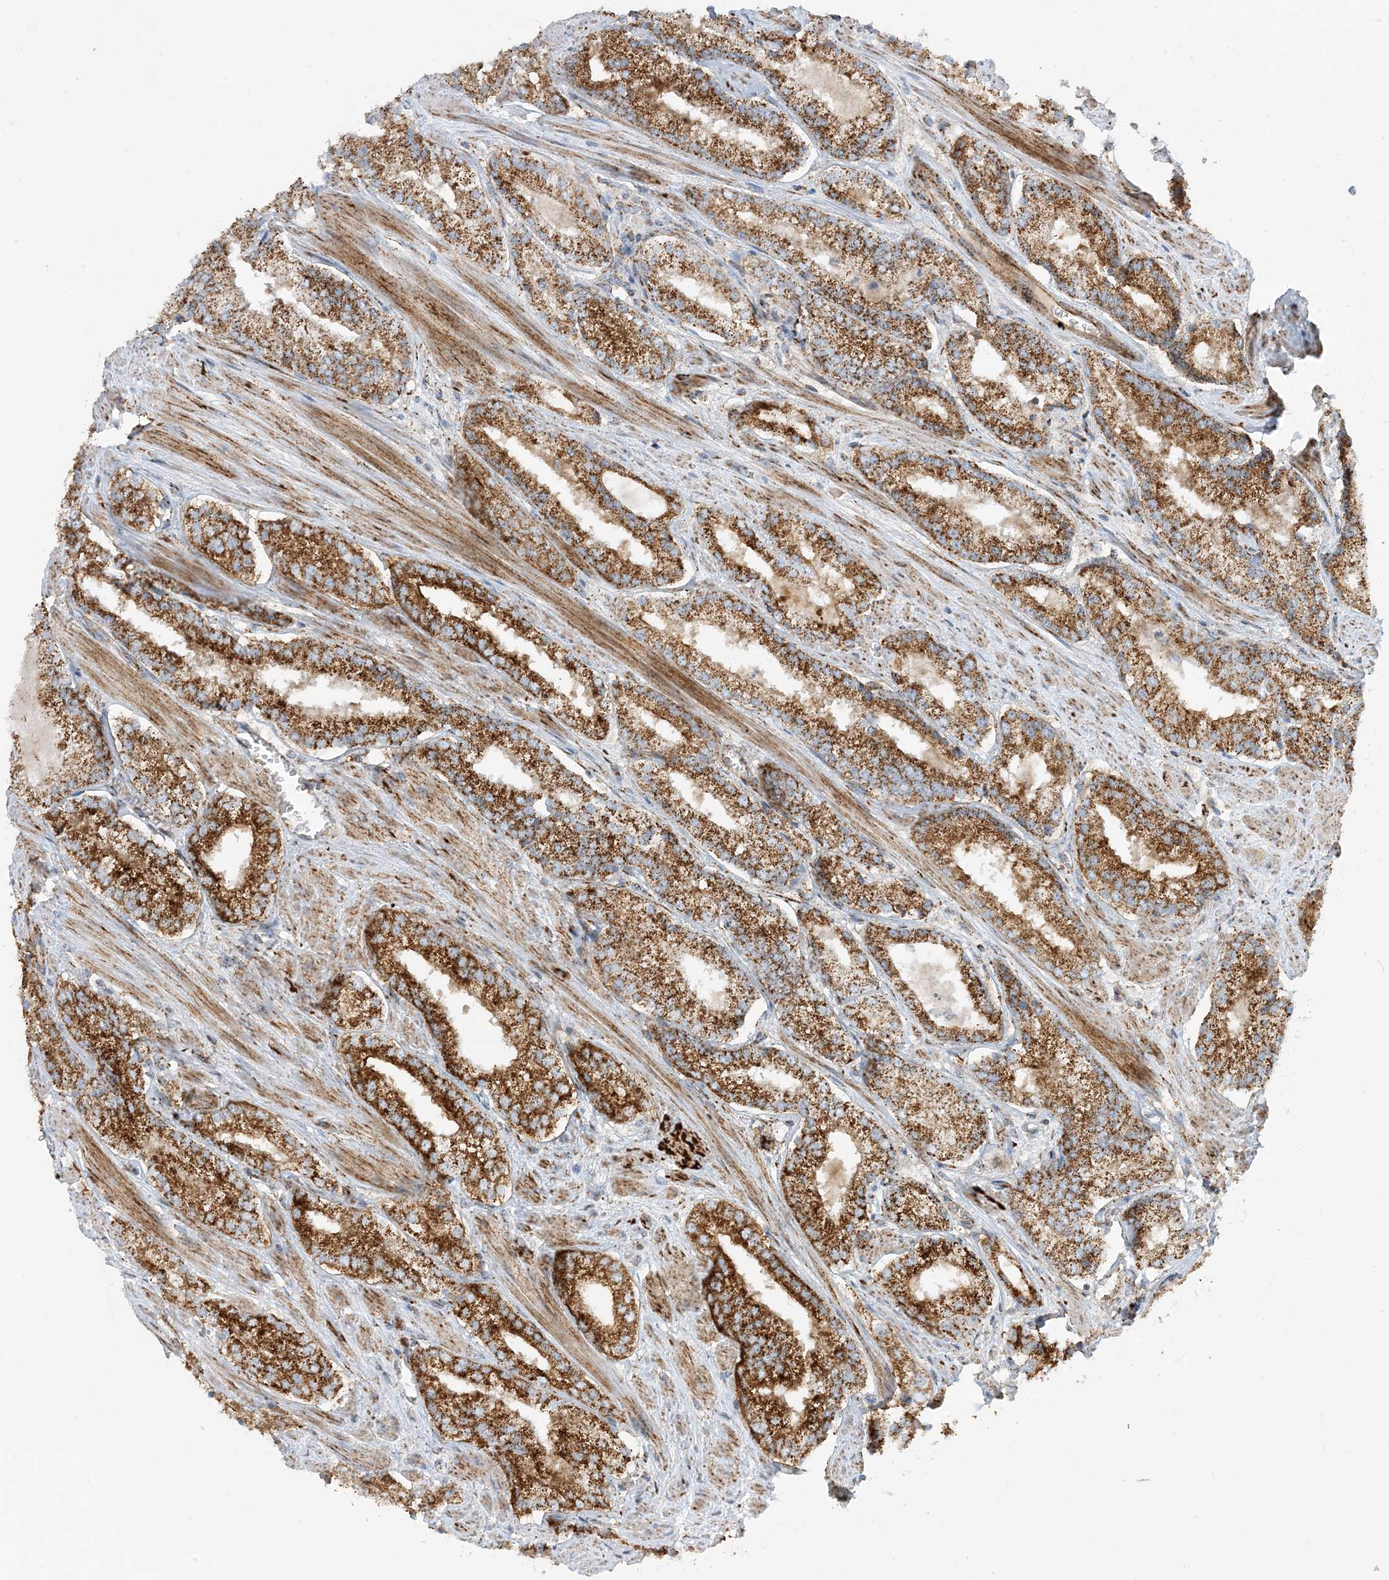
{"staining": {"intensity": "strong", "quantity": ">75%", "location": "cytoplasmic/membranous"}, "tissue": "prostate cancer", "cell_type": "Tumor cells", "image_type": "cancer", "snomed": [{"axis": "morphology", "description": "Adenocarcinoma, Low grade"}, {"axis": "topography", "description": "Prostate"}], "caption": "About >75% of tumor cells in human prostate low-grade adenocarcinoma display strong cytoplasmic/membranous protein expression as visualized by brown immunohistochemical staining.", "gene": "NDUFAF3", "patient": {"sex": "male", "age": 54}}